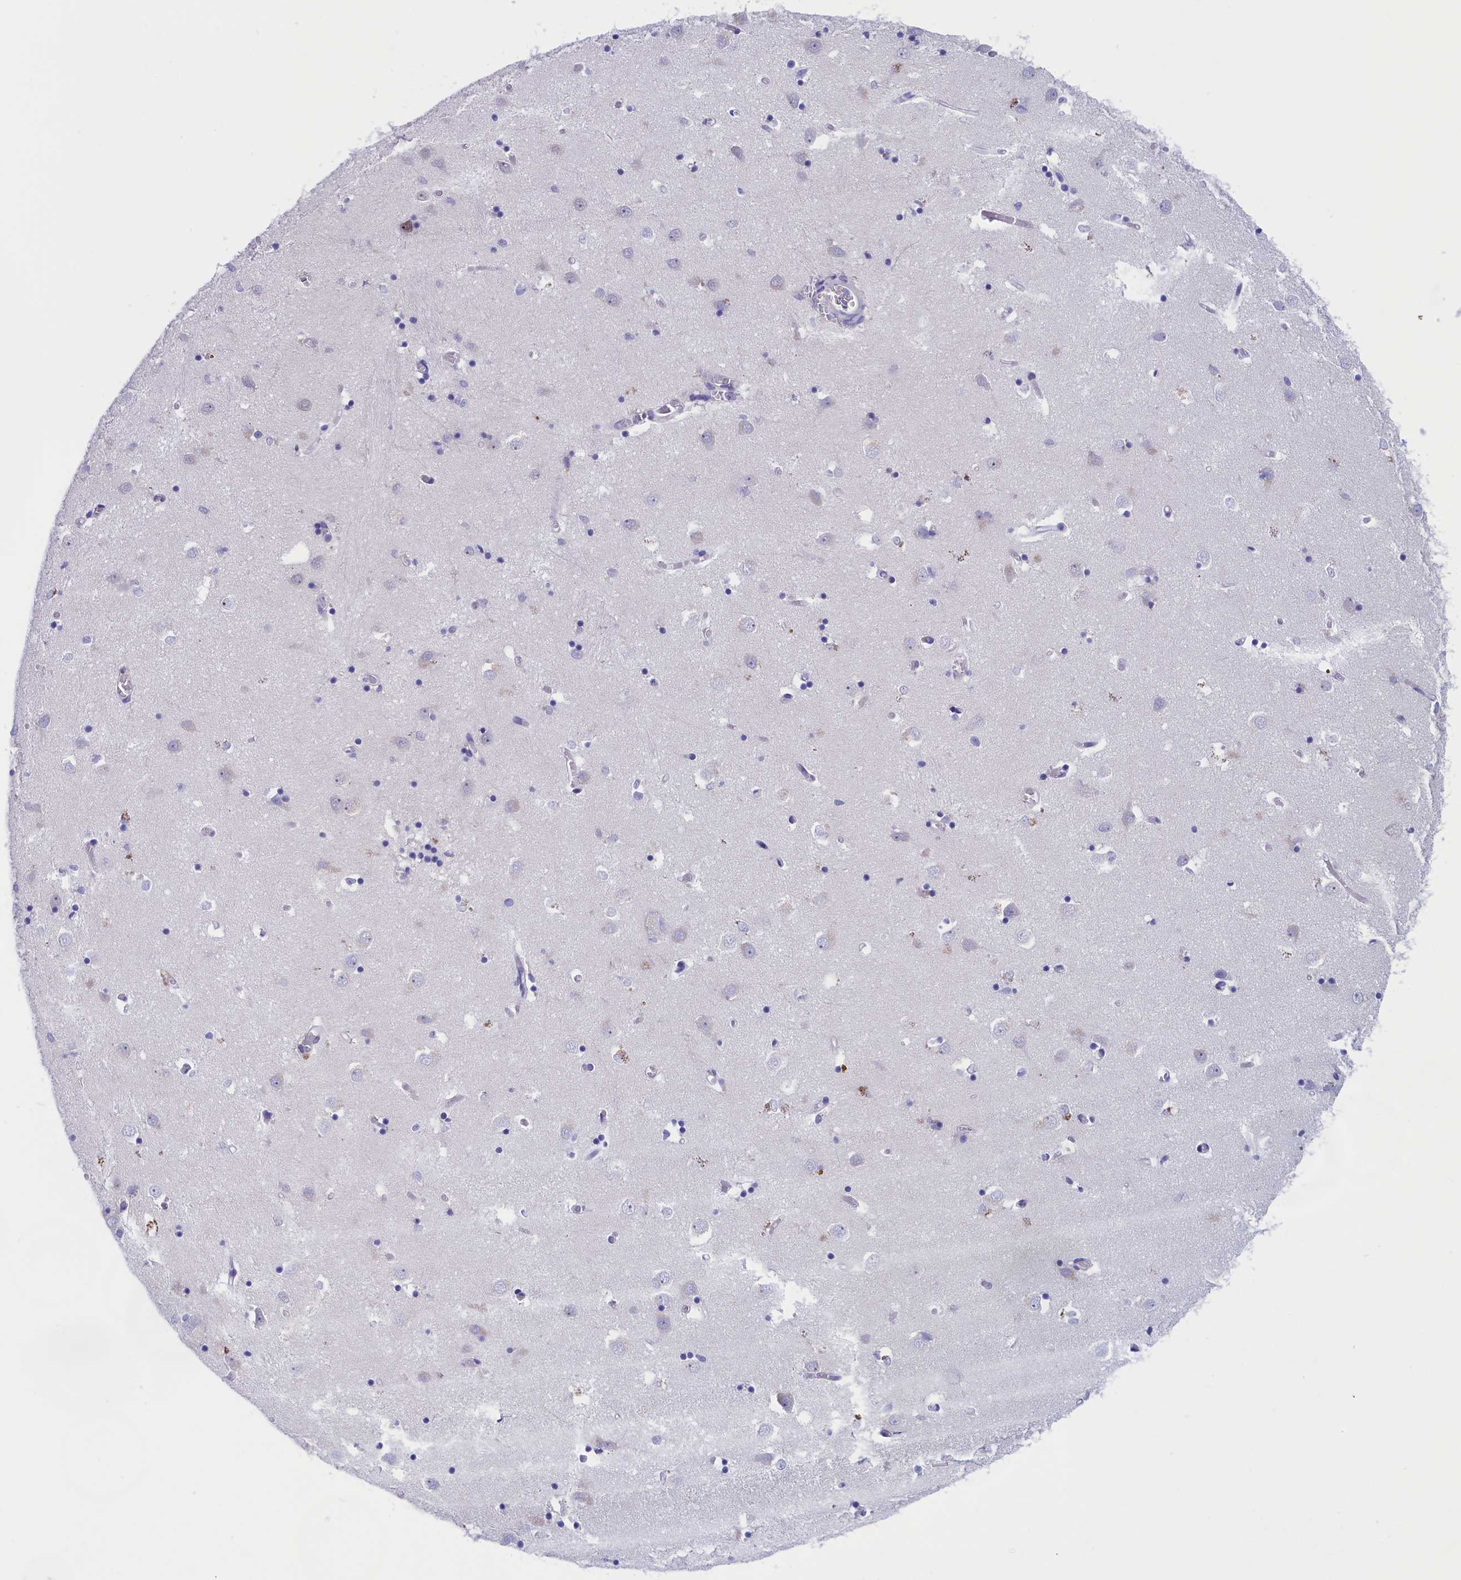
{"staining": {"intensity": "negative", "quantity": "none", "location": "none"}, "tissue": "caudate", "cell_type": "Glial cells", "image_type": "normal", "snomed": [{"axis": "morphology", "description": "Normal tissue, NOS"}, {"axis": "topography", "description": "Lateral ventricle wall"}], "caption": "IHC image of benign caudate: human caudate stained with DAB reveals no significant protein expression in glial cells. Brightfield microscopy of immunohistochemistry (IHC) stained with DAB (brown) and hematoxylin (blue), captured at high magnification.", "gene": "VPS35L", "patient": {"sex": "male", "age": 70}}